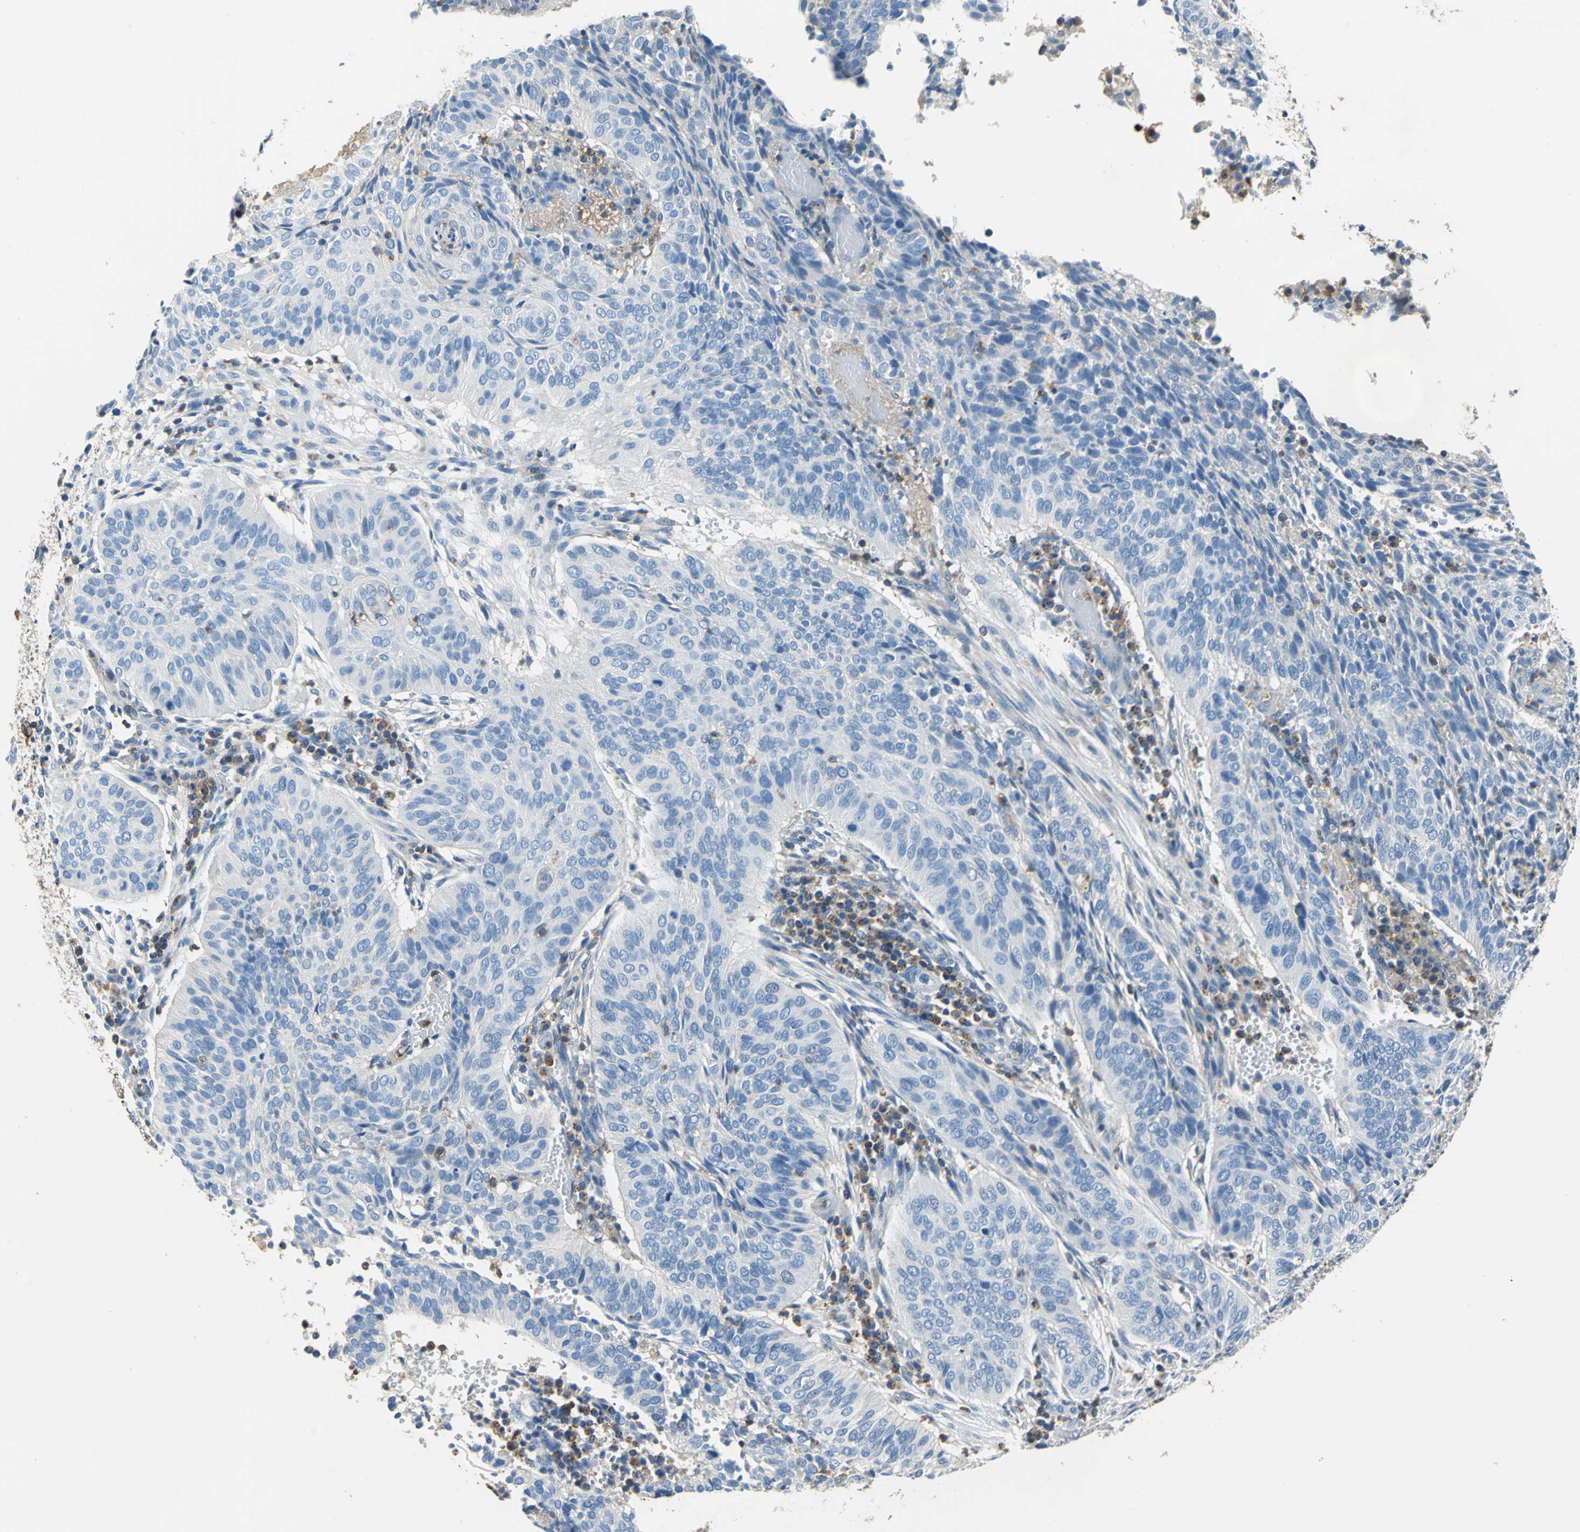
{"staining": {"intensity": "negative", "quantity": "none", "location": "none"}, "tissue": "cervical cancer", "cell_type": "Tumor cells", "image_type": "cancer", "snomed": [{"axis": "morphology", "description": "Squamous cell carcinoma, NOS"}, {"axis": "topography", "description": "Cervix"}], "caption": "The image shows no staining of tumor cells in cervical cancer.", "gene": "SEPTIN6", "patient": {"sex": "female", "age": 39}}